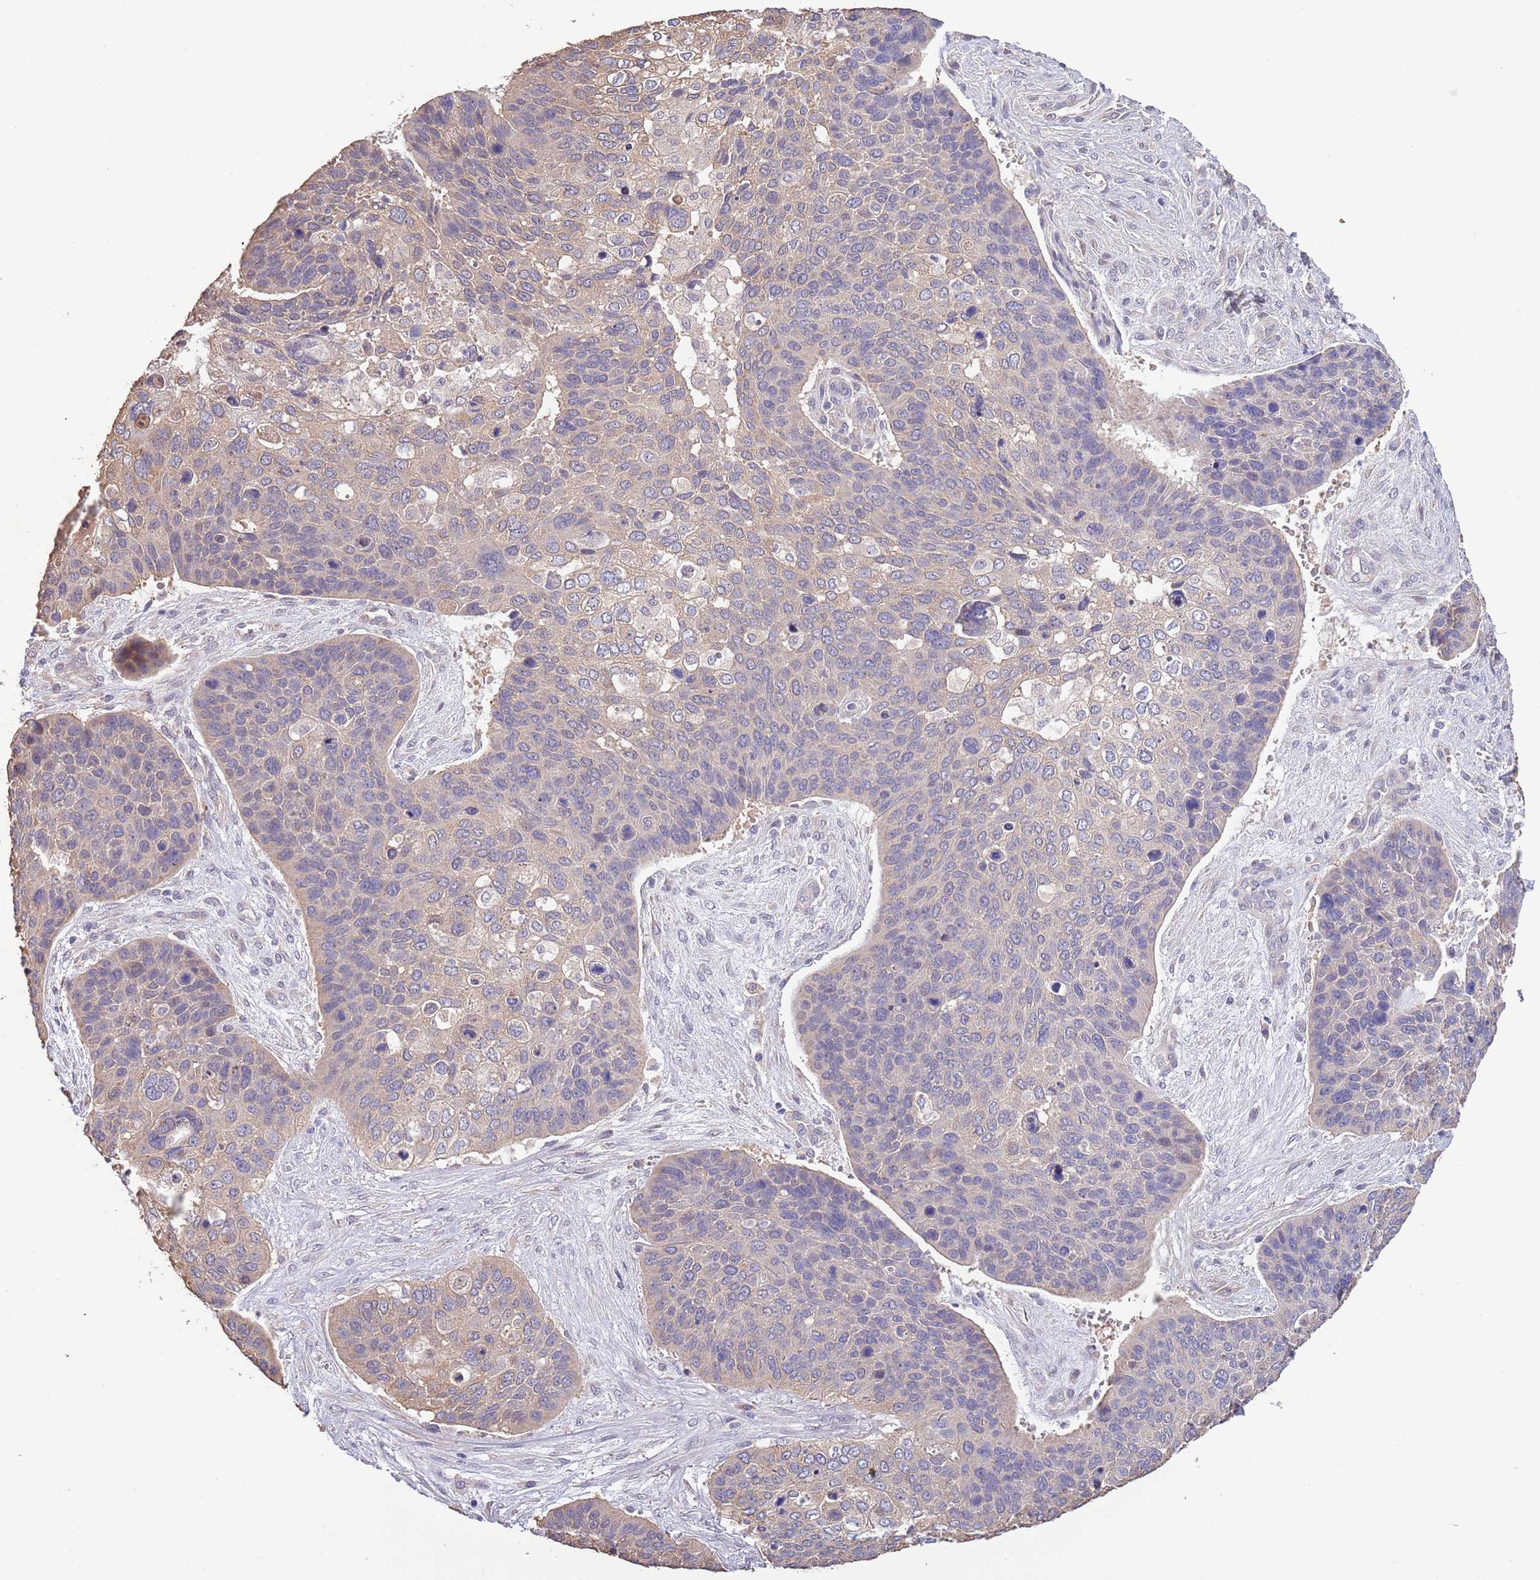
{"staining": {"intensity": "weak", "quantity": "25%-75%", "location": "cytoplasmic/membranous"}, "tissue": "skin cancer", "cell_type": "Tumor cells", "image_type": "cancer", "snomed": [{"axis": "morphology", "description": "Basal cell carcinoma"}, {"axis": "topography", "description": "Skin"}], "caption": "Immunohistochemistry (IHC) histopathology image of neoplastic tissue: human skin cancer (basal cell carcinoma) stained using IHC shows low levels of weak protein expression localized specifically in the cytoplasmic/membranous of tumor cells, appearing as a cytoplasmic/membranous brown color.", "gene": "LIPJ", "patient": {"sex": "female", "age": 74}}